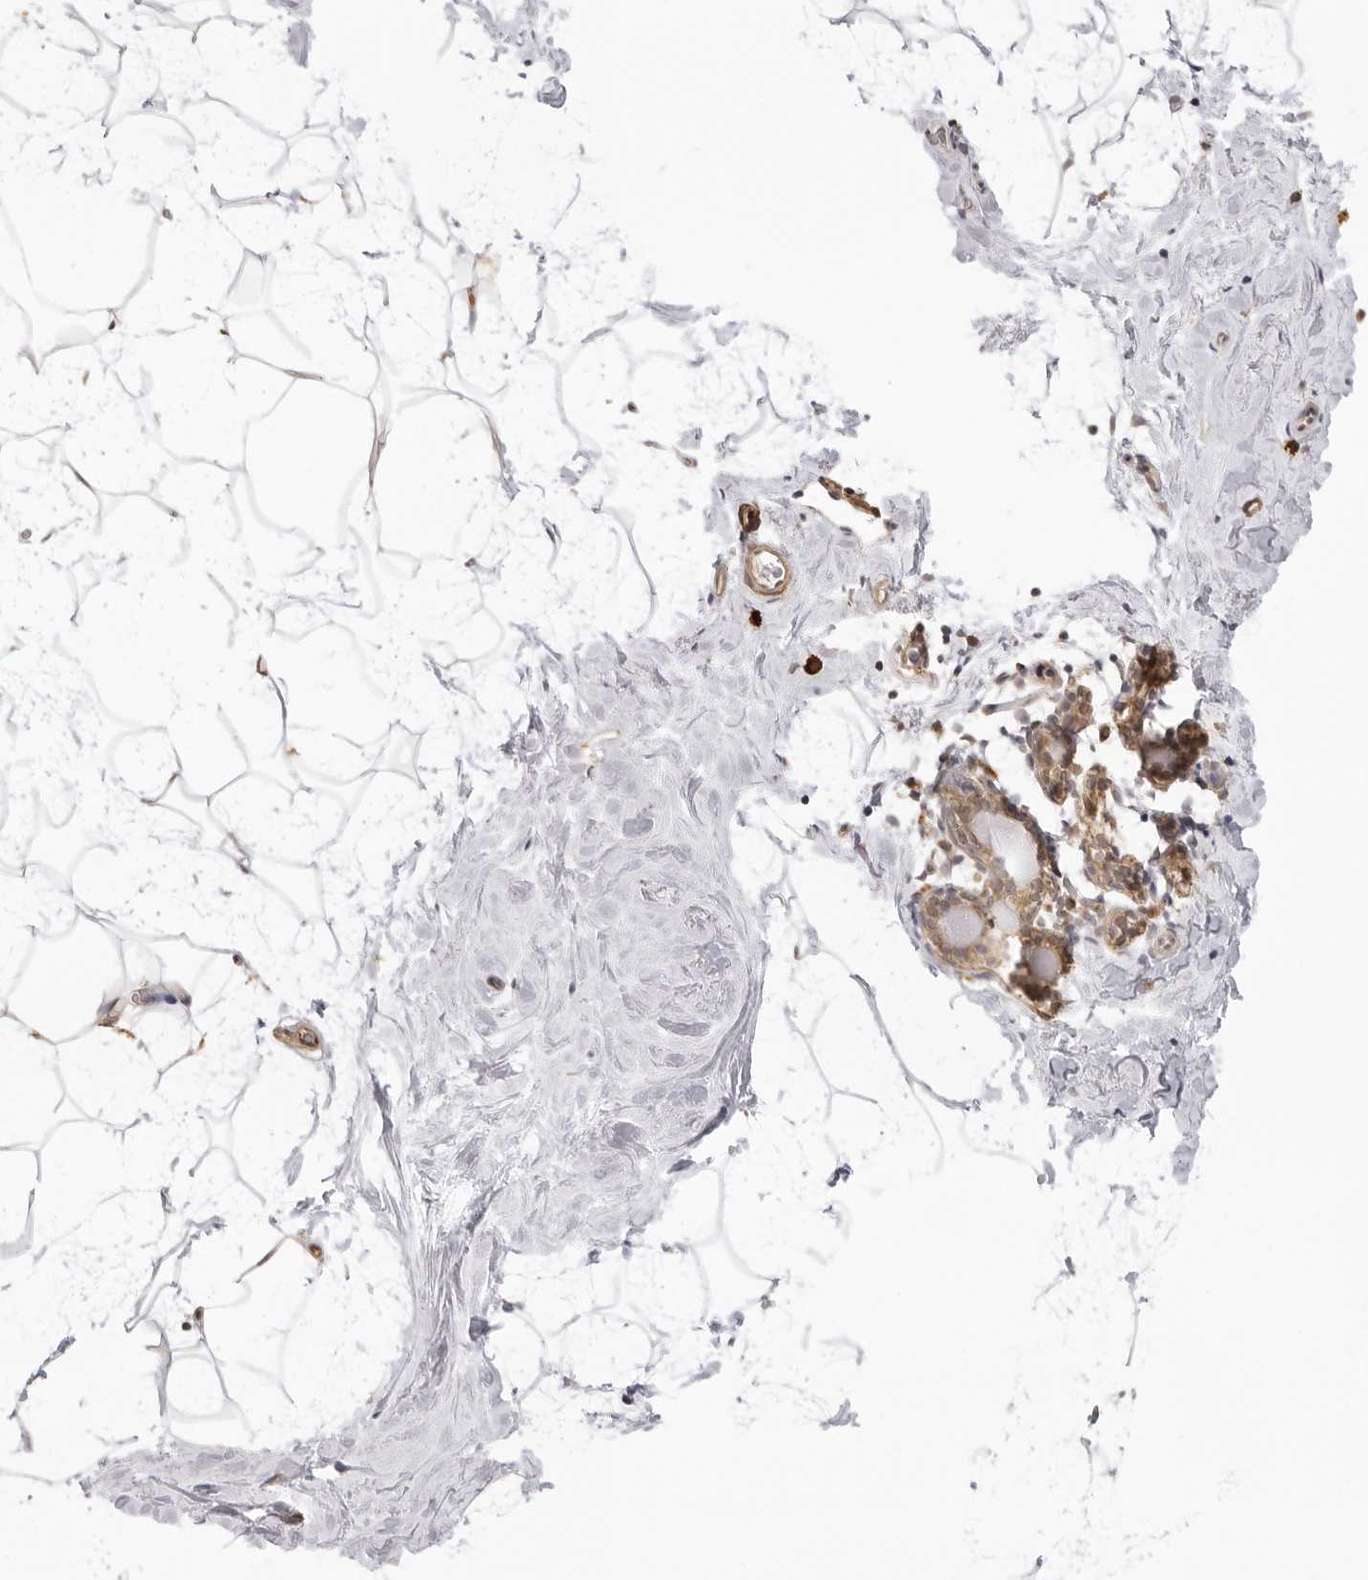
{"staining": {"intensity": "negative", "quantity": "none", "location": "none"}, "tissue": "breast", "cell_type": "Adipocytes", "image_type": "normal", "snomed": [{"axis": "morphology", "description": "Normal tissue, NOS"}, {"axis": "morphology", "description": "Lobular carcinoma"}, {"axis": "topography", "description": "Breast"}], "caption": "Image shows no significant protein expression in adipocytes of benign breast. The staining is performed using DAB brown chromogen with nuclei counter-stained in using hematoxylin.", "gene": "FDPS", "patient": {"sex": "female", "age": 62}}